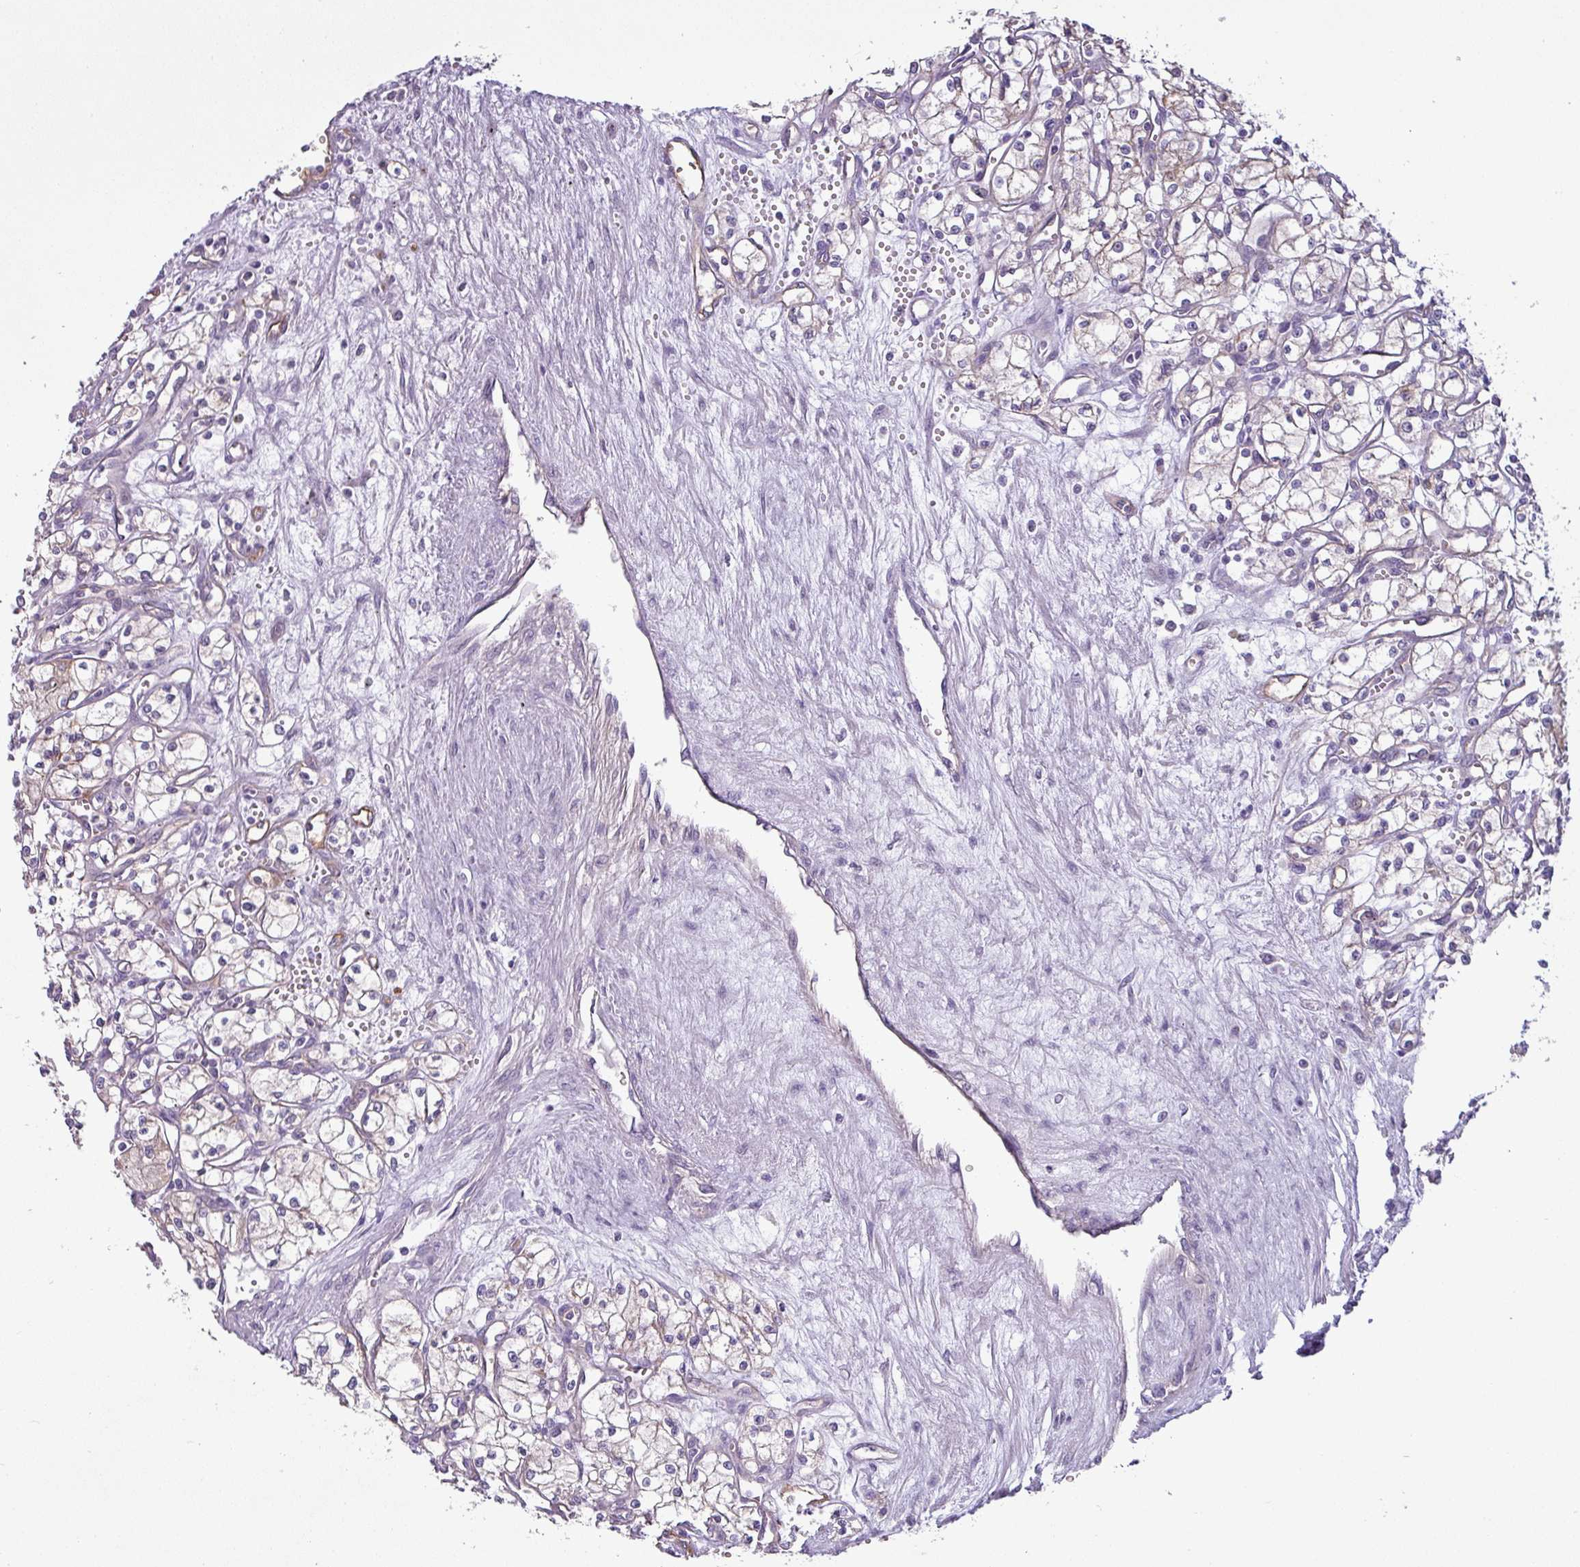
{"staining": {"intensity": "weak", "quantity": "25%-75%", "location": "cytoplasmic/membranous"}, "tissue": "renal cancer", "cell_type": "Tumor cells", "image_type": "cancer", "snomed": [{"axis": "morphology", "description": "Adenocarcinoma, NOS"}, {"axis": "topography", "description": "Kidney"}], "caption": "DAB immunohistochemical staining of human renal cancer (adenocarcinoma) displays weak cytoplasmic/membranous protein expression in approximately 25%-75% of tumor cells. (DAB (3,3'-diaminobenzidine) IHC with brightfield microscopy, high magnification).", "gene": "TMEM178B", "patient": {"sex": "male", "age": 59}}